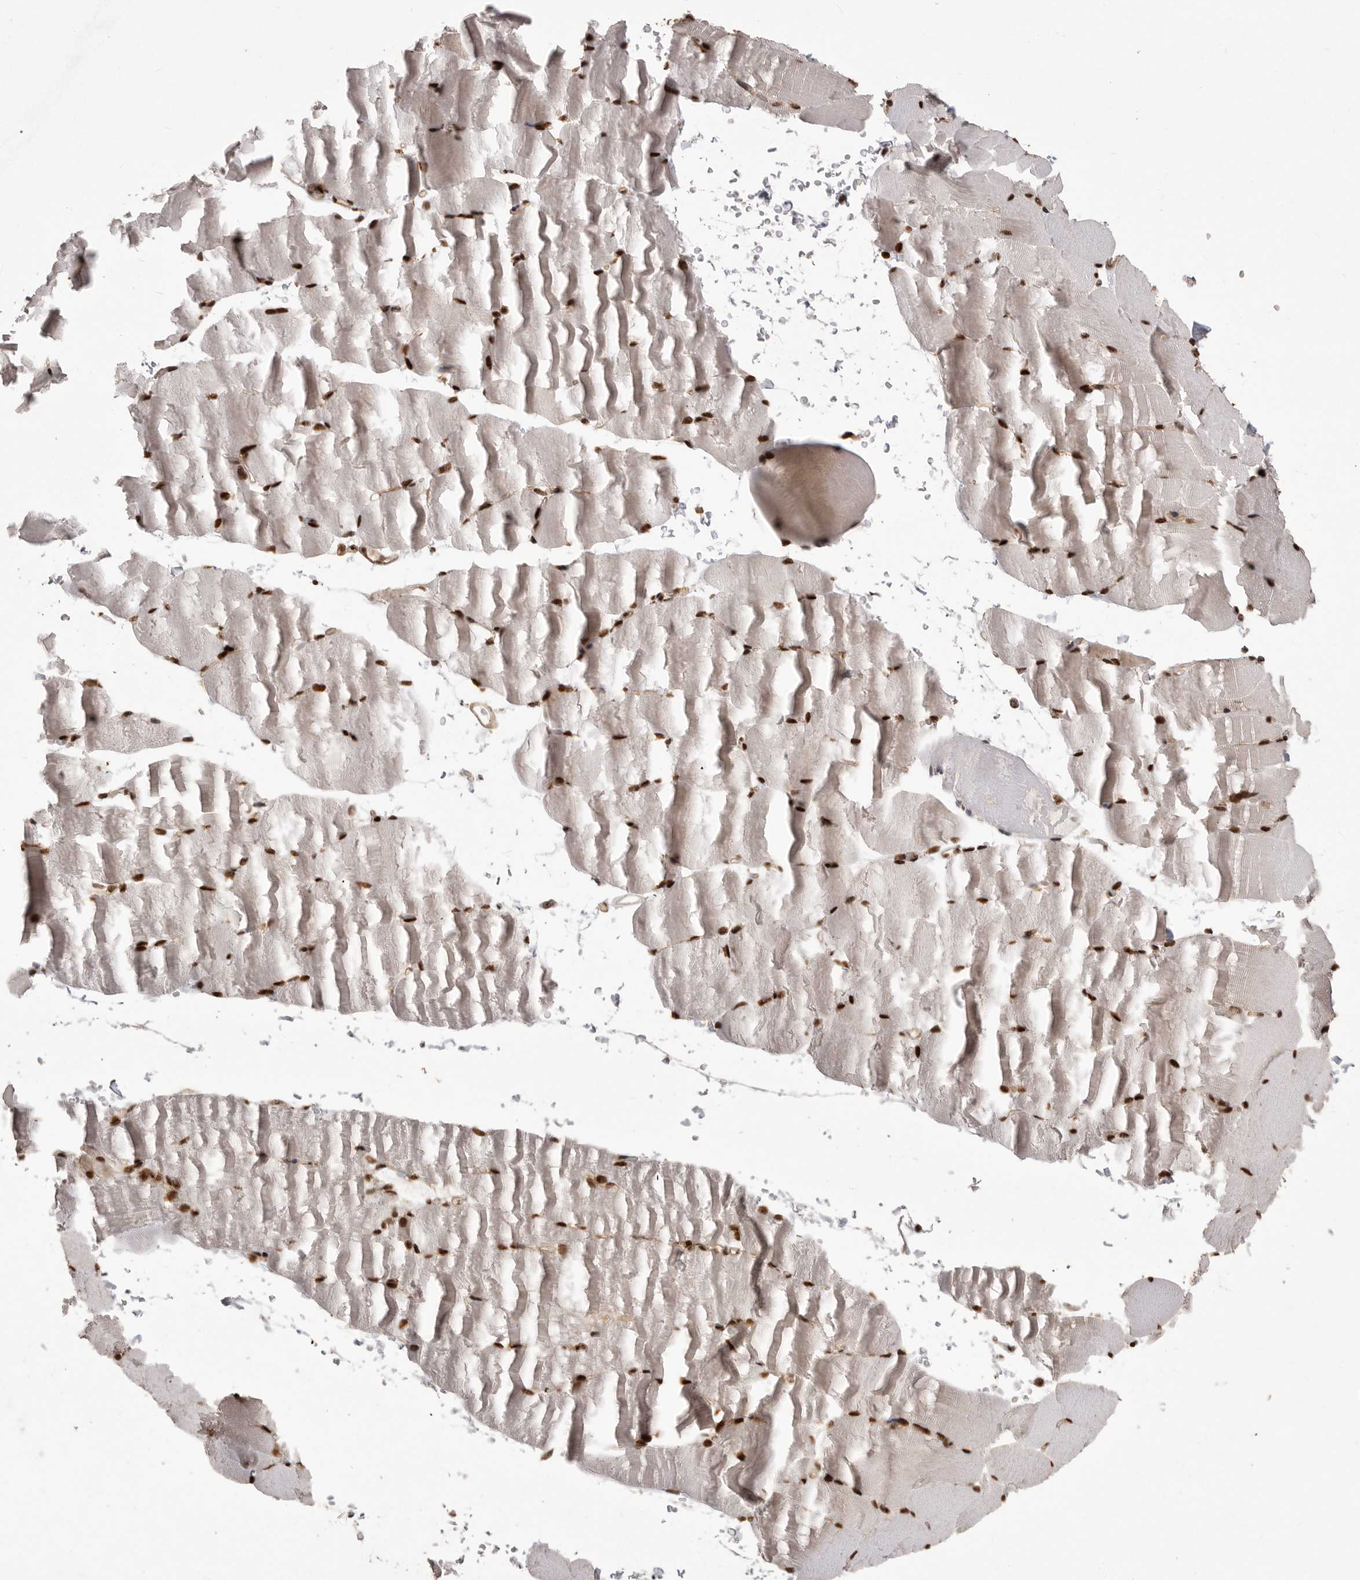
{"staining": {"intensity": "moderate", "quantity": ">75%", "location": "nuclear"}, "tissue": "skeletal muscle", "cell_type": "Myocytes", "image_type": "normal", "snomed": [{"axis": "morphology", "description": "Normal tissue, NOS"}, {"axis": "topography", "description": "Skeletal muscle"}, {"axis": "topography", "description": "Parathyroid gland"}], "caption": "This histopathology image reveals immunohistochemistry staining of benign skeletal muscle, with medium moderate nuclear staining in approximately >75% of myocytes.", "gene": "PPP1R8", "patient": {"sex": "female", "age": 37}}